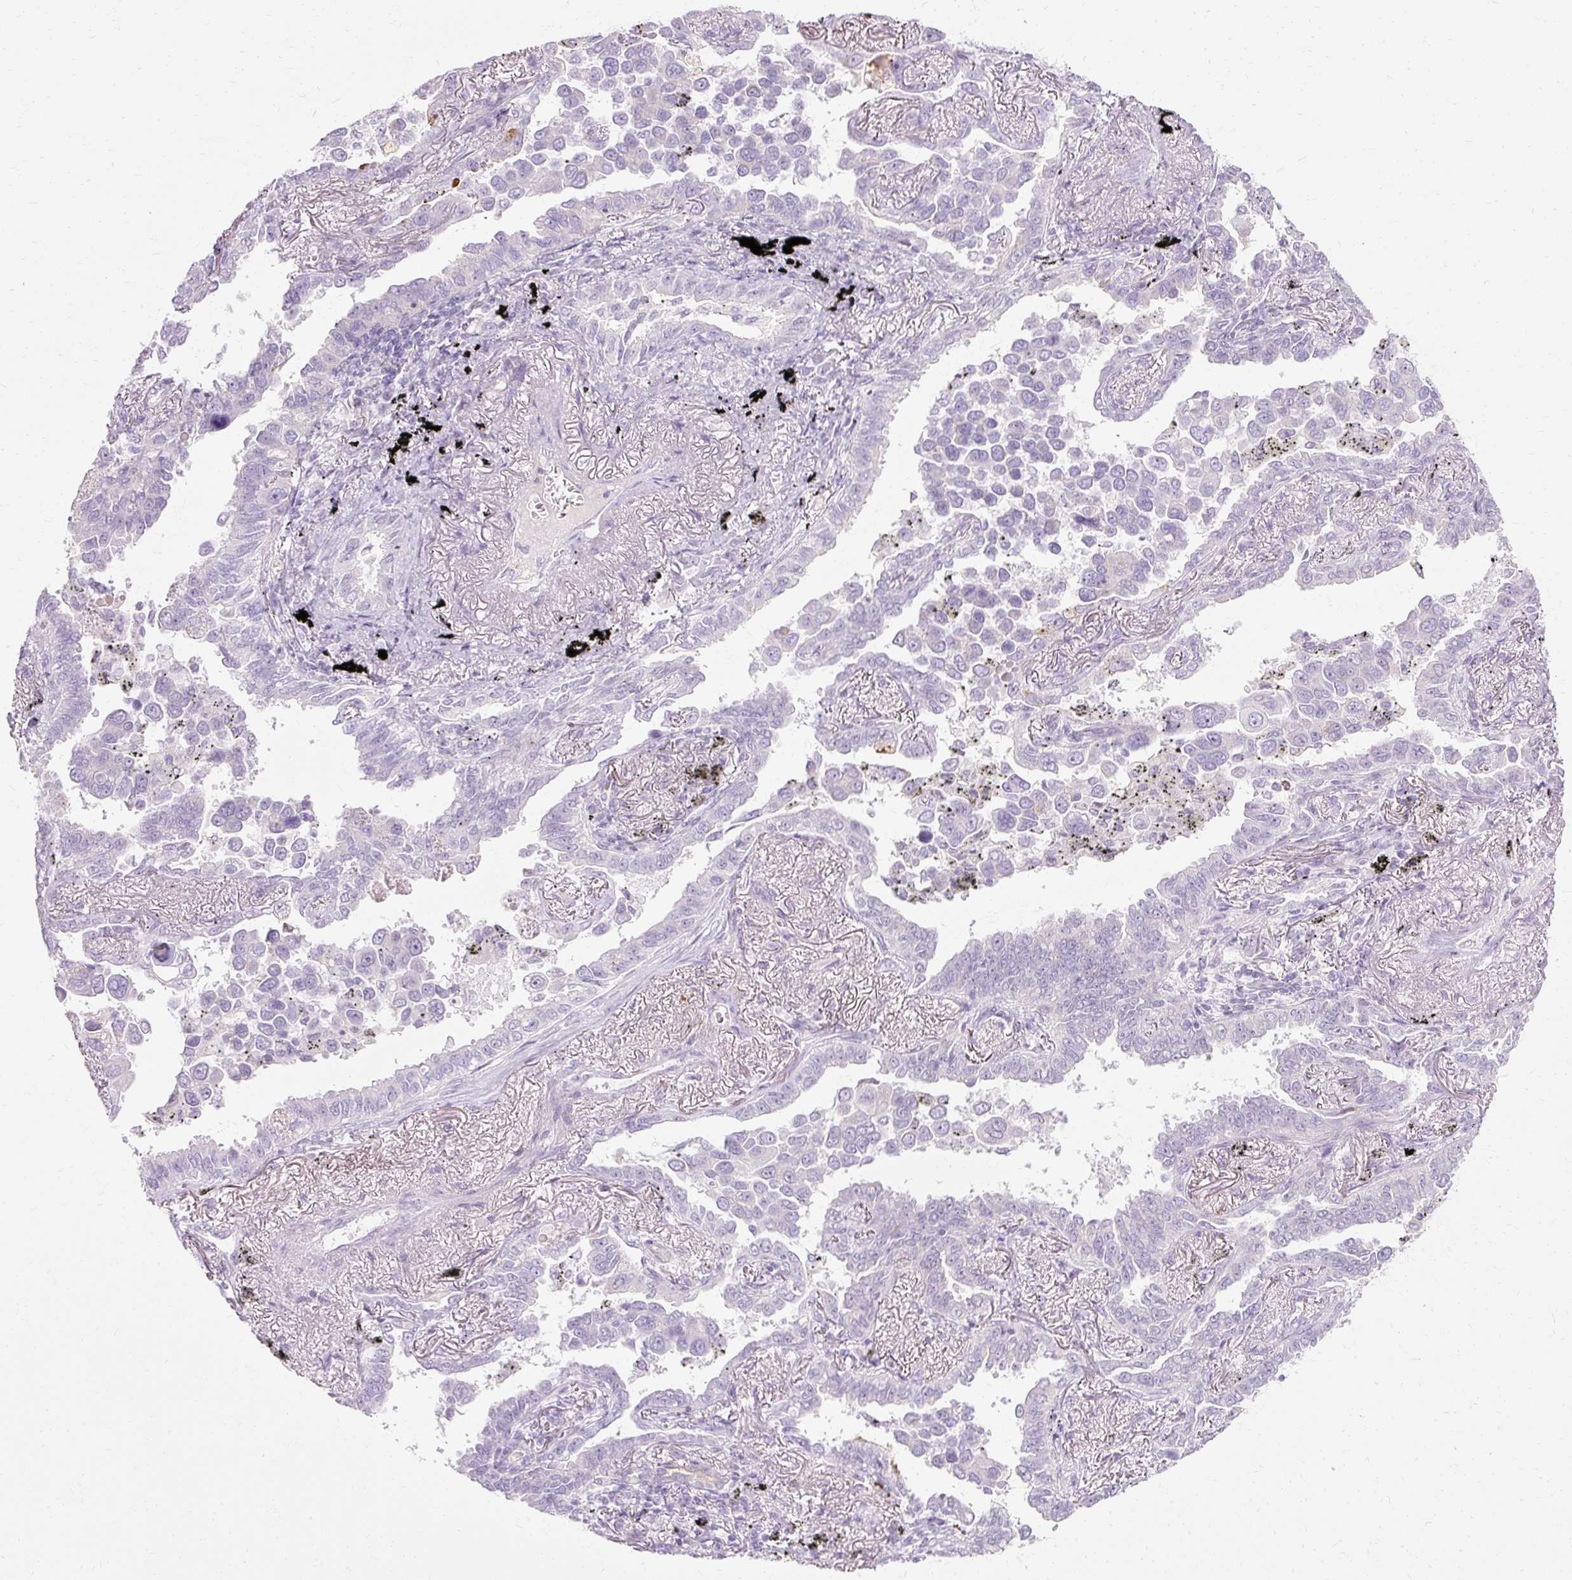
{"staining": {"intensity": "negative", "quantity": "none", "location": "none"}, "tissue": "lung cancer", "cell_type": "Tumor cells", "image_type": "cancer", "snomed": [{"axis": "morphology", "description": "Adenocarcinoma, NOS"}, {"axis": "topography", "description": "Lung"}], "caption": "Tumor cells are negative for protein expression in human lung adenocarcinoma. (Stains: DAB (3,3'-diaminobenzidine) immunohistochemistry with hematoxylin counter stain, Microscopy: brightfield microscopy at high magnification).", "gene": "HSD11B1", "patient": {"sex": "male", "age": 67}}